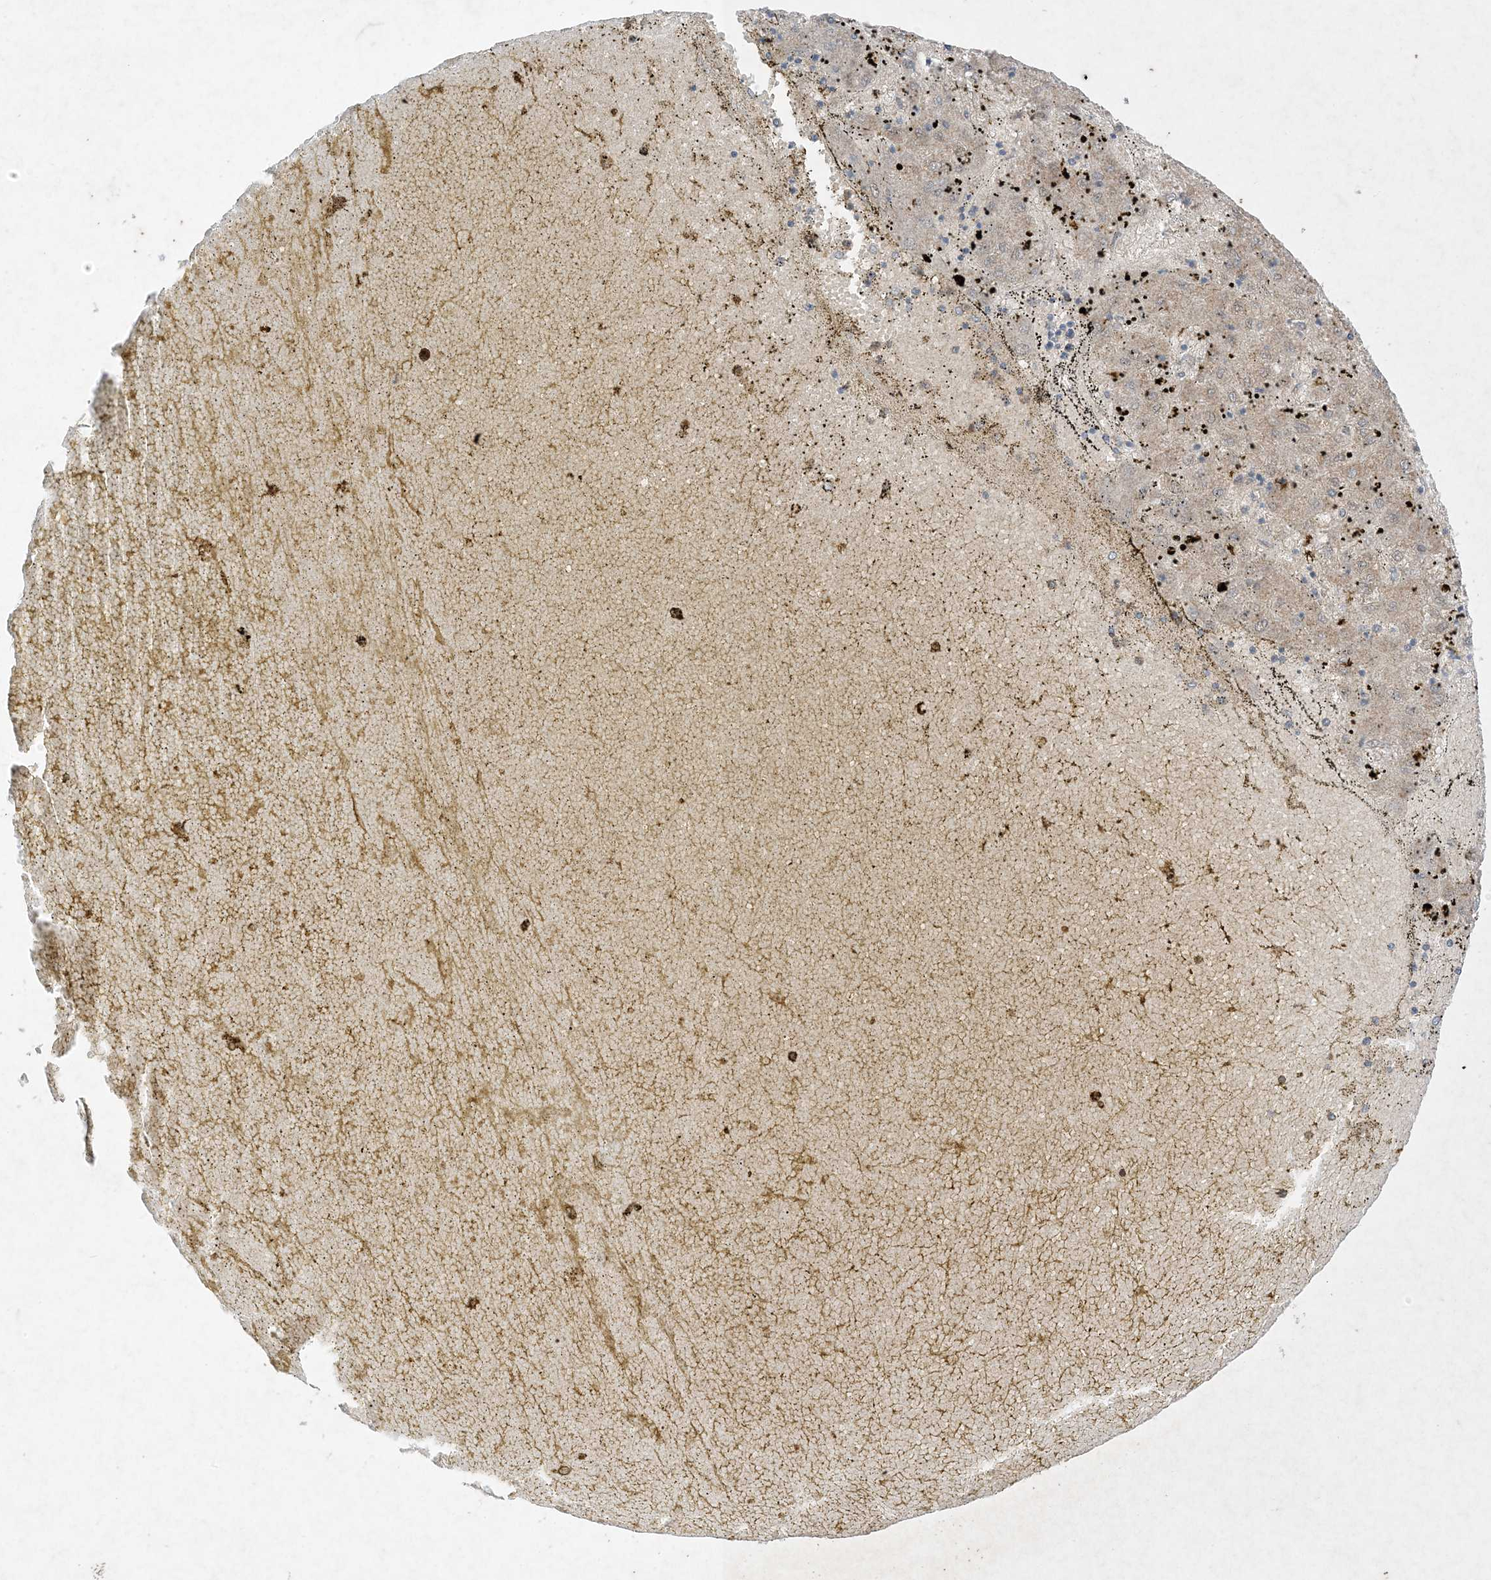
{"staining": {"intensity": "weak", "quantity": "25%-75%", "location": "cytoplasmic/membranous"}, "tissue": "liver cancer", "cell_type": "Tumor cells", "image_type": "cancer", "snomed": [{"axis": "morphology", "description": "Carcinoma, Hepatocellular, NOS"}, {"axis": "topography", "description": "Liver"}], "caption": "This is an image of immunohistochemistry (IHC) staining of hepatocellular carcinoma (liver), which shows weak staining in the cytoplasmic/membranous of tumor cells.", "gene": "UBE2C", "patient": {"sex": "male", "age": 72}}